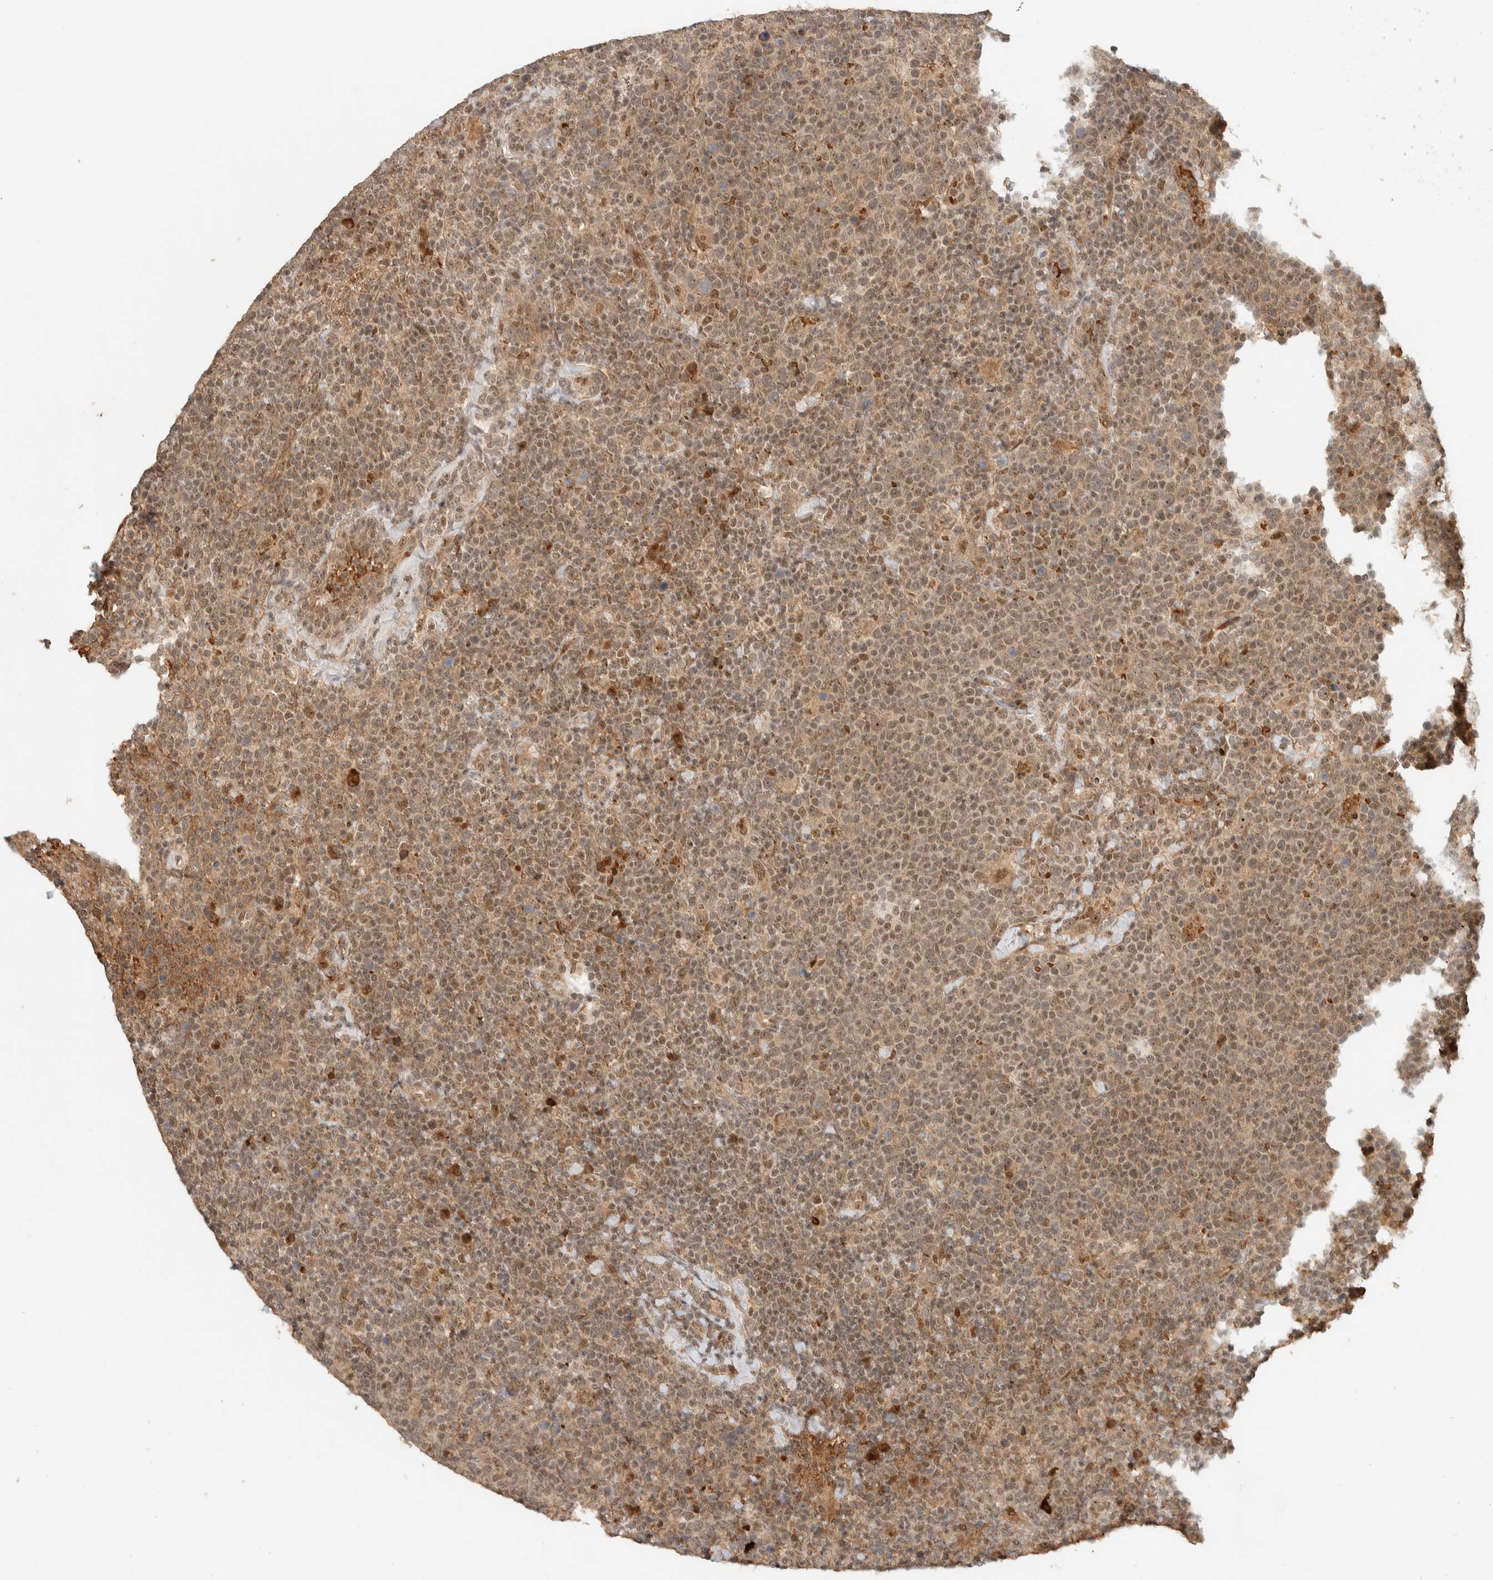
{"staining": {"intensity": "moderate", "quantity": ">75%", "location": "cytoplasmic/membranous,nuclear"}, "tissue": "lymphoma", "cell_type": "Tumor cells", "image_type": "cancer", "snomed": [{"axis": "morphology", "description": "Malignant lymphoma, non-Hodgkin's type, High grade"}, {"axis": "topography", "description": "Lymph node"}], "caption": "Immunohistochemistry (DAB (3,3'-diaminobenzidine)) staining of human high-grade malignant lymphoma, non-Hodgkin's type displays moderate cytoplasmic/membranous and nuclear protein expression in about >75% of tumor cells. (DAB IHC, brown staining for protein, blue staining for nuclei).", "gene": "ZBTB2", "patient": {"sex": "male", "age": 61}}